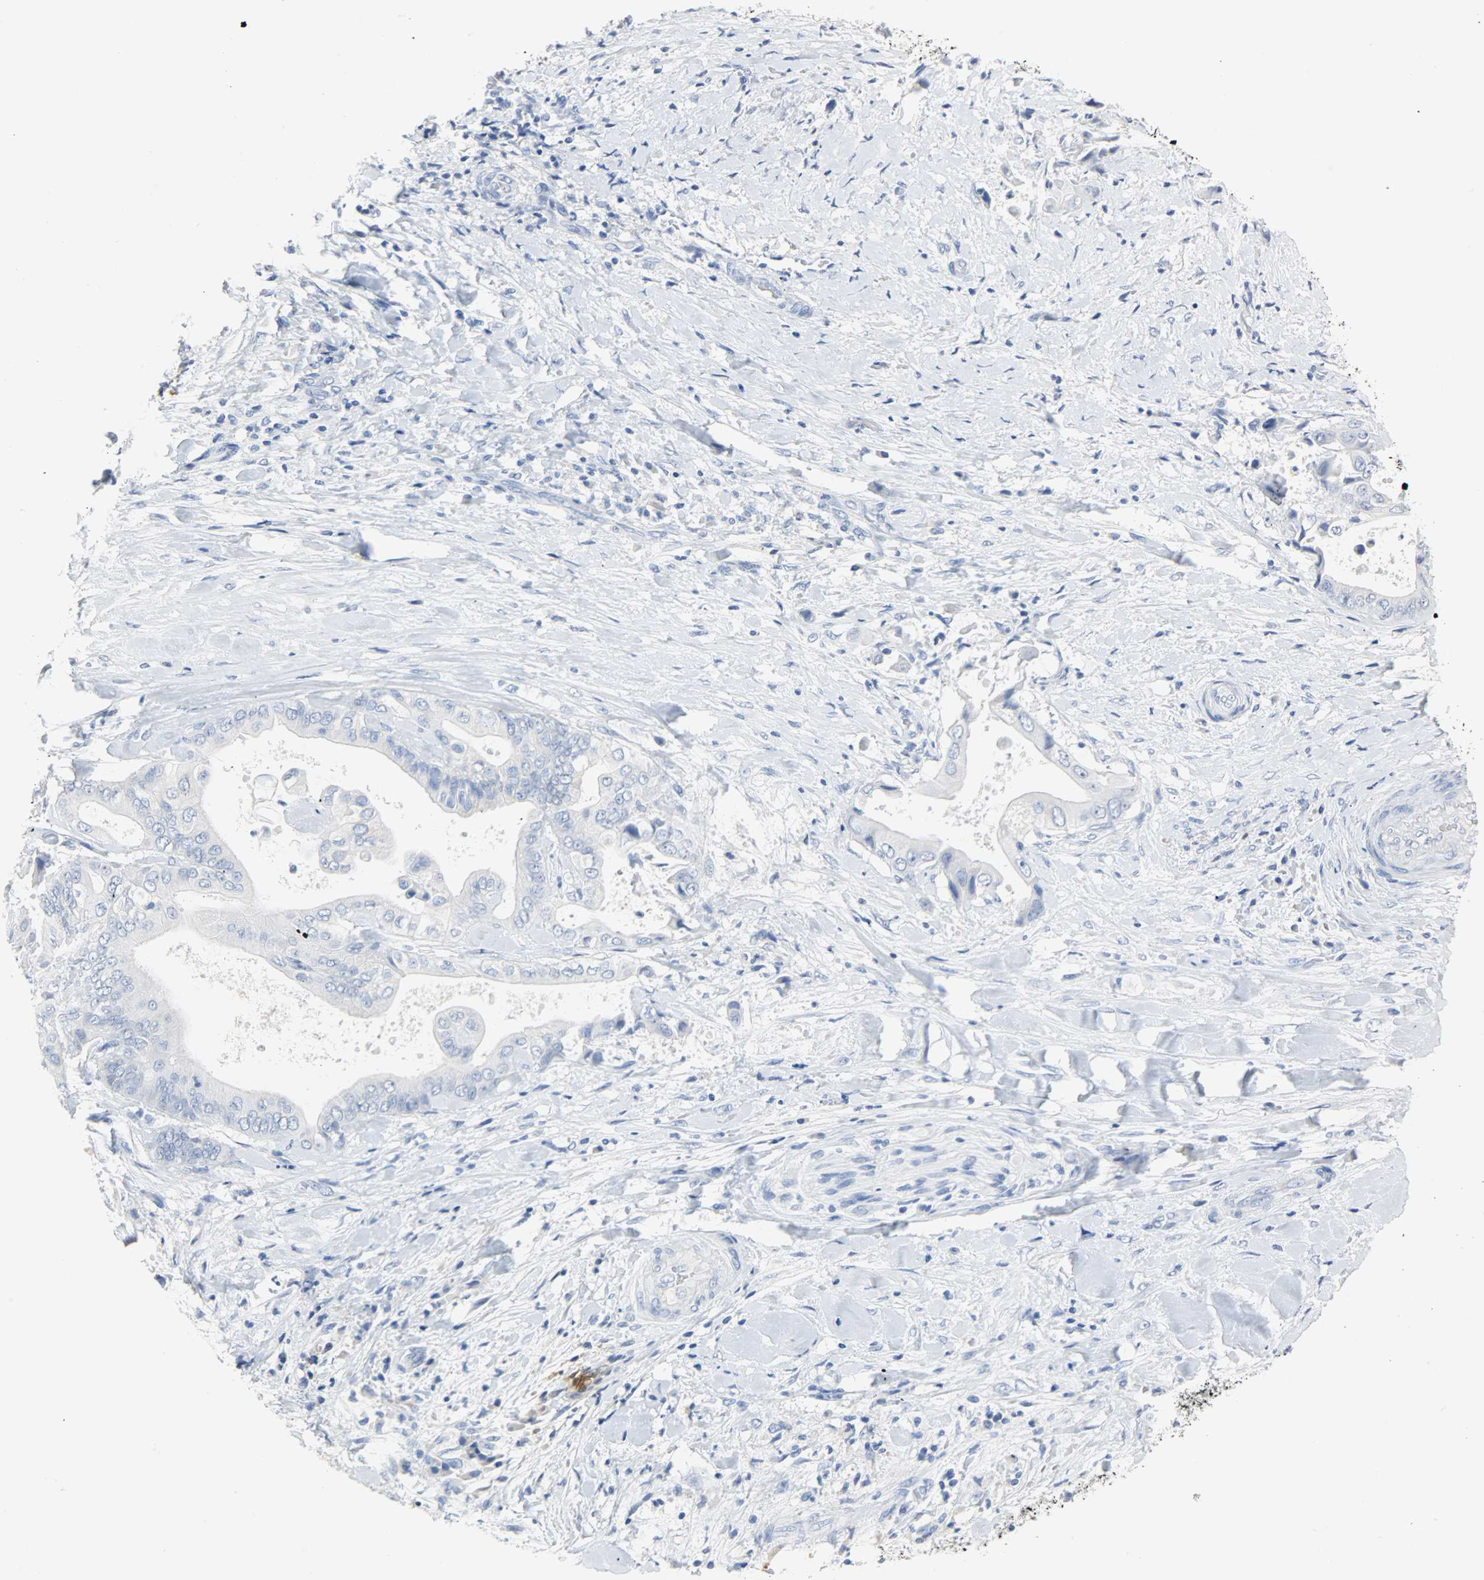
{"staining": {"intensity": "negative", "quantity": "none", "location": "none"}, "tissue": "liver cancer", "cell_type": "Tumor cells", "image_type": "cancer", "snomed": [{"axis": "morphology", "description": "Cholangiocarcinoma"}, {"axis": "topography", "description": "Liver"}], "caption": "Tumor cells show no significant protein positivity in liver cancer (cholangiocarcinoma).", "gene": "CA3", "patient": {"sex": "male", "age": 58}}